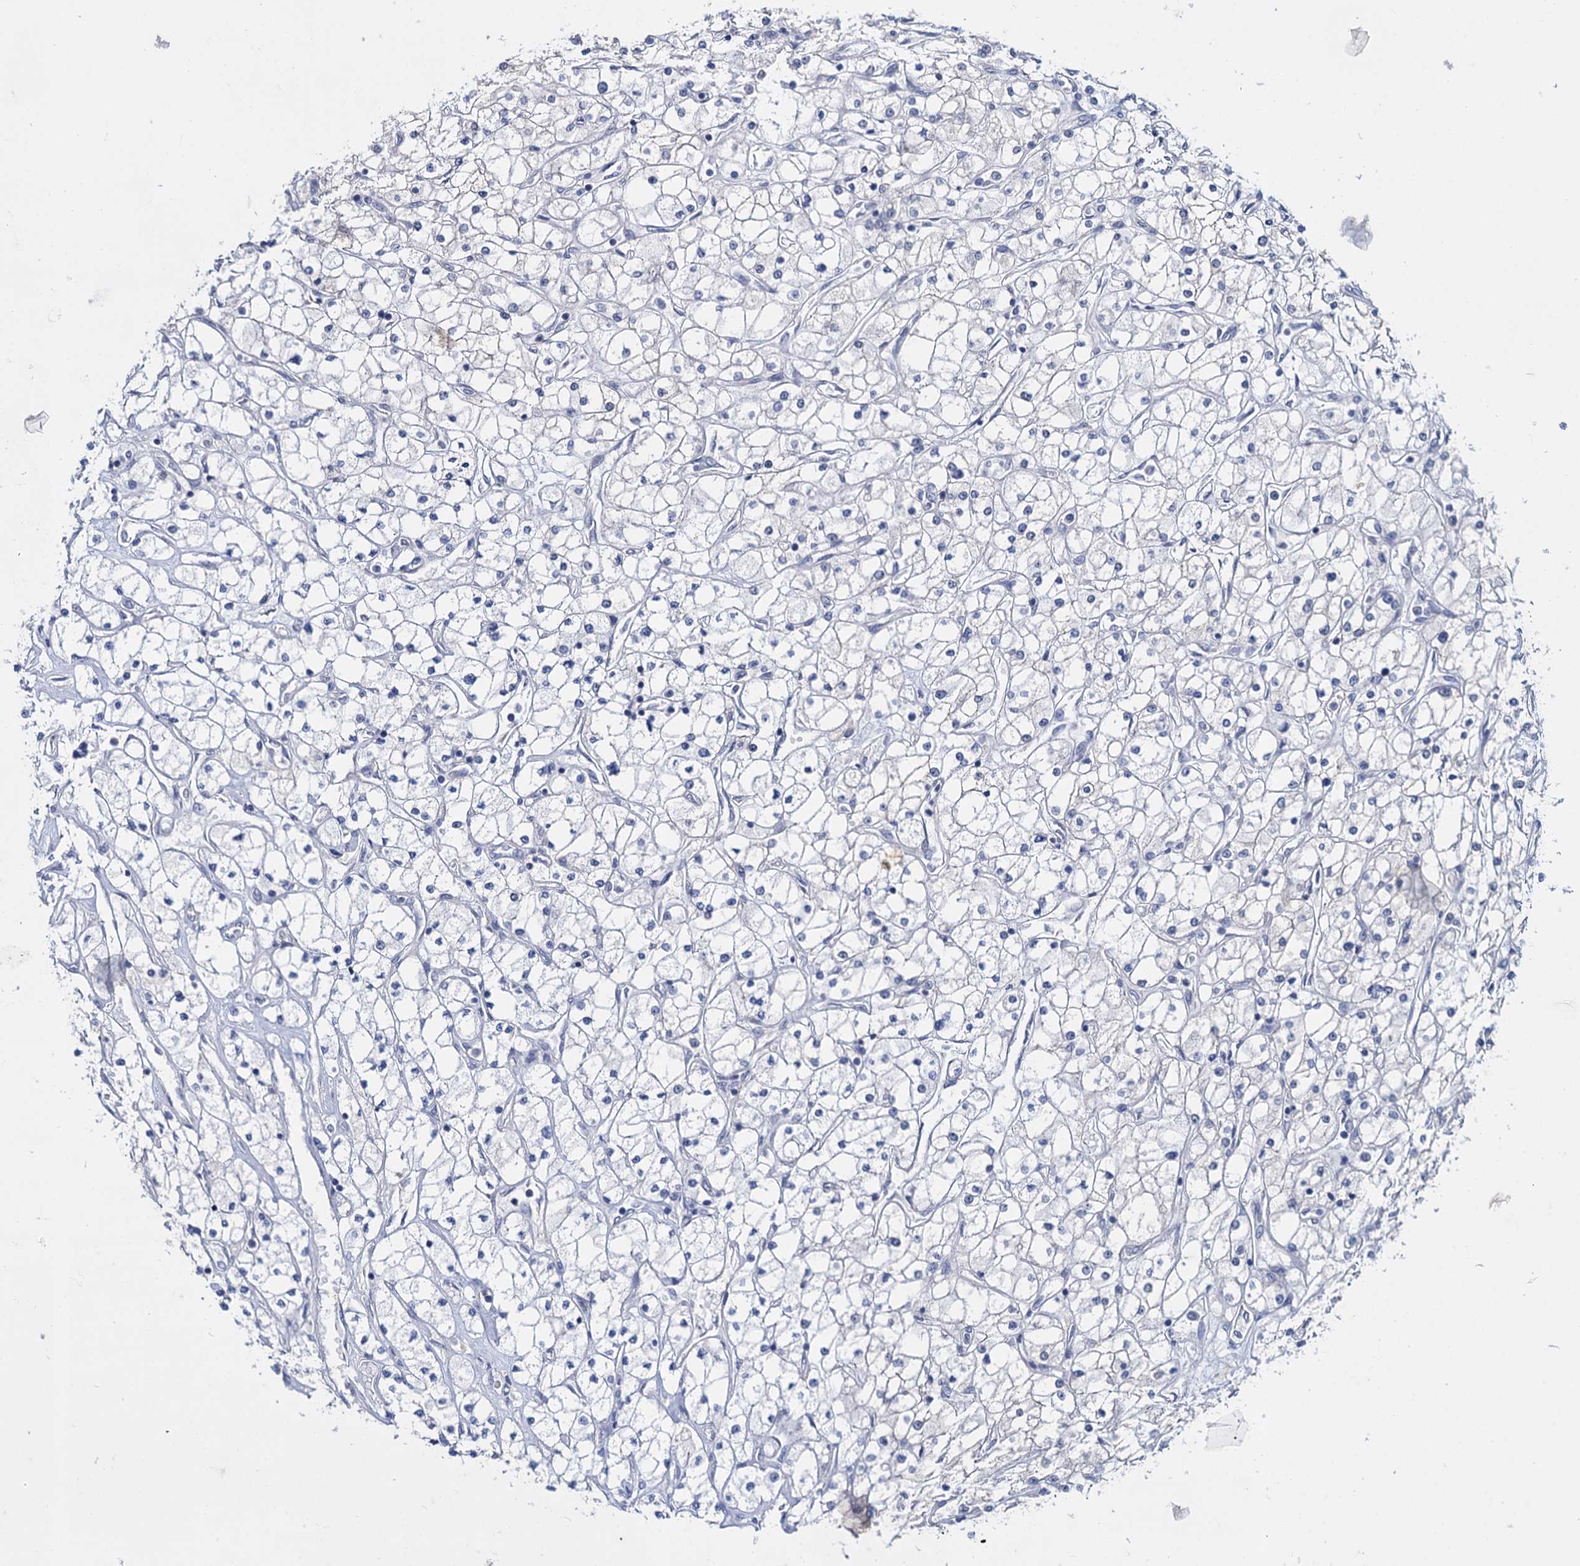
{"staining": {"intensity": "negative", "quantity": "none", "location": "none"}, "tissue": "renal cancer", "cell_type": "Tumor cells", "image_type": "cancer", "snomed": [{"axis": "morphology", "description": "Adenocarcinoma, NOS"}, {"axis": "topography", "description": "Kidney"}], "caption": "Tumor cells show no significant protein positivity in adenocarcinoma (renal).", "gene": "GSTM2", "patient": {"sex": "male", "age": 80}}